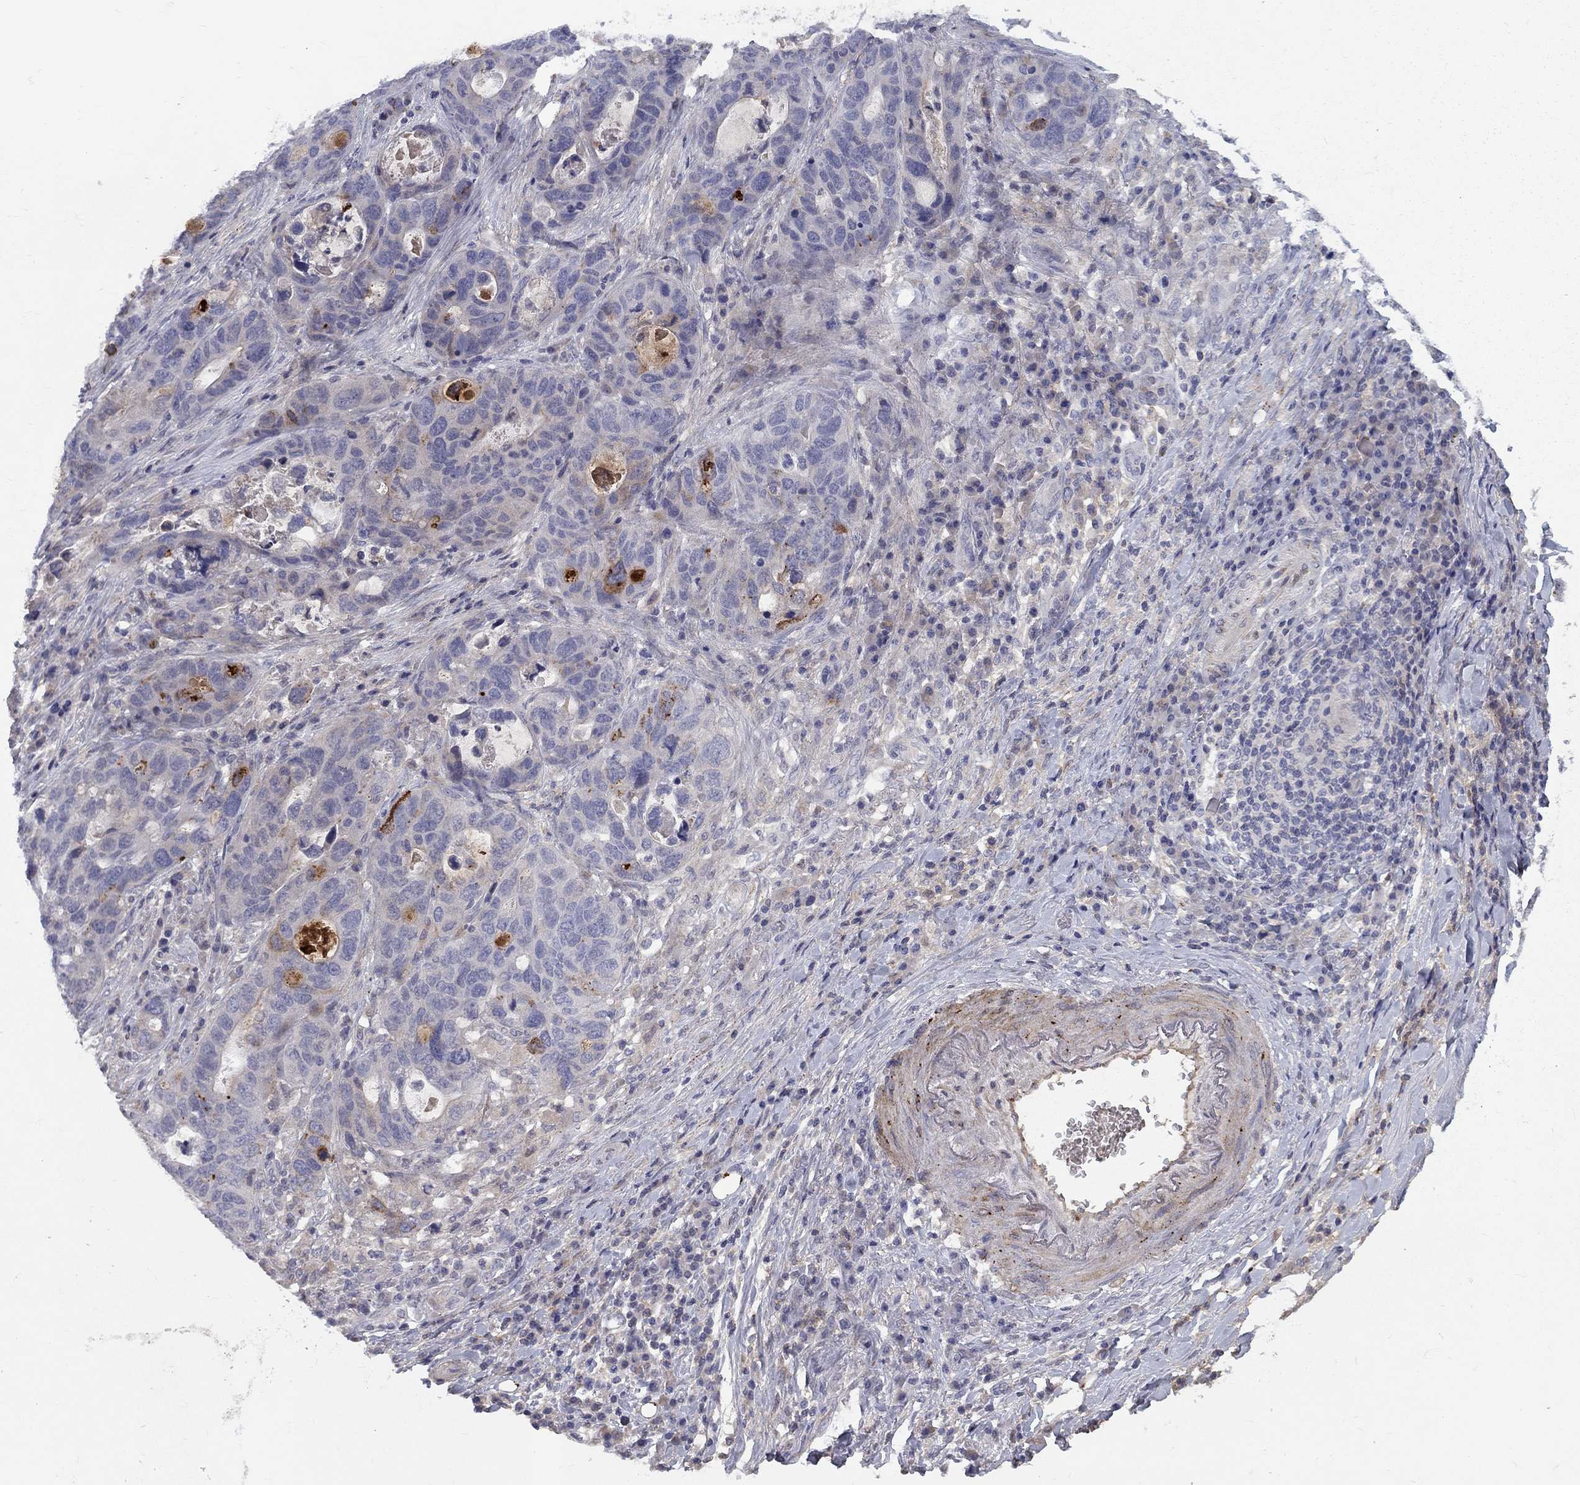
{"staining": {"intensity": "strong", "quantity": "<25%", "location": "cytoplasmic/membranous"}, "tissue": "stomach cancer", "cell_type": "Tumor cells", "image_type": "cancer", "snomed": [{"axis": "morphology", "description": "Adenocarcinoma, NOS"}, {"axis": "topography", "description": "Stomach"}], "caption": "This photomicrograph reveals stomach adenocarcinoma stained with immunohistochemistry to label a protein in brown. The cytoplasmic/membranous of tumor cells show strong positivity for the protein. Nuclei are counter-stained blue.", "gene": "EPDR1", "patient": {"sex": "male", "age": 54}}